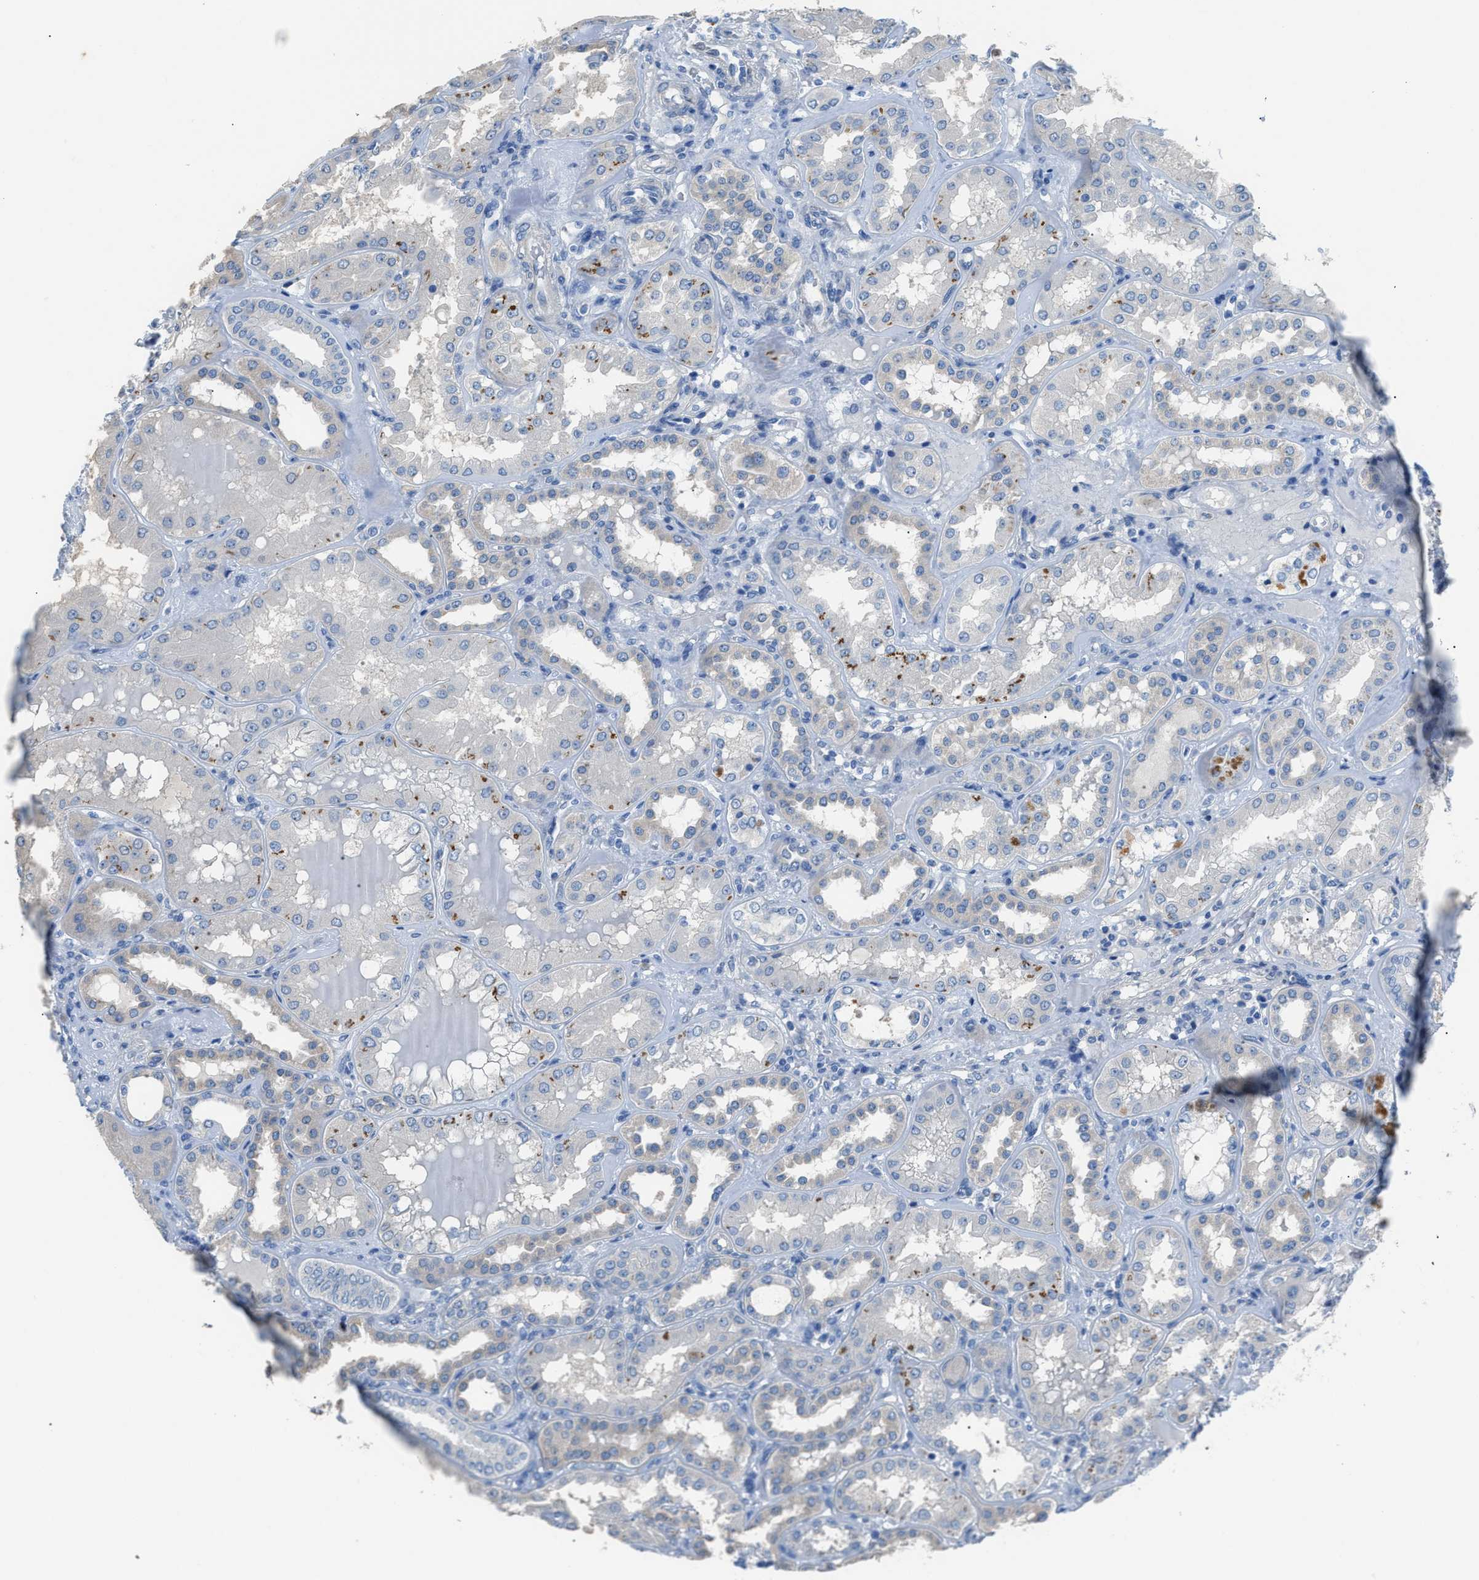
{"staining": {"intensity": "negative", "quantity": "none", "location": "none"}, "tissue": "kidney", "cell_type": "Cells in glomeruli", "image_type": "normal", "snomed": [{"axis": "morphology", "description": "Normal tissue, NOS"}, {"axis": "topography", "description": "Kidney"}], "caption": "A high-resolution histopathology image shows immunohistochemistry (IHC) staining of normal kidney, which demonstrates no significant expression in cells in glomeruli.", "gene": "ITPR1", "patient": {"sex": "female", "age": 56}}